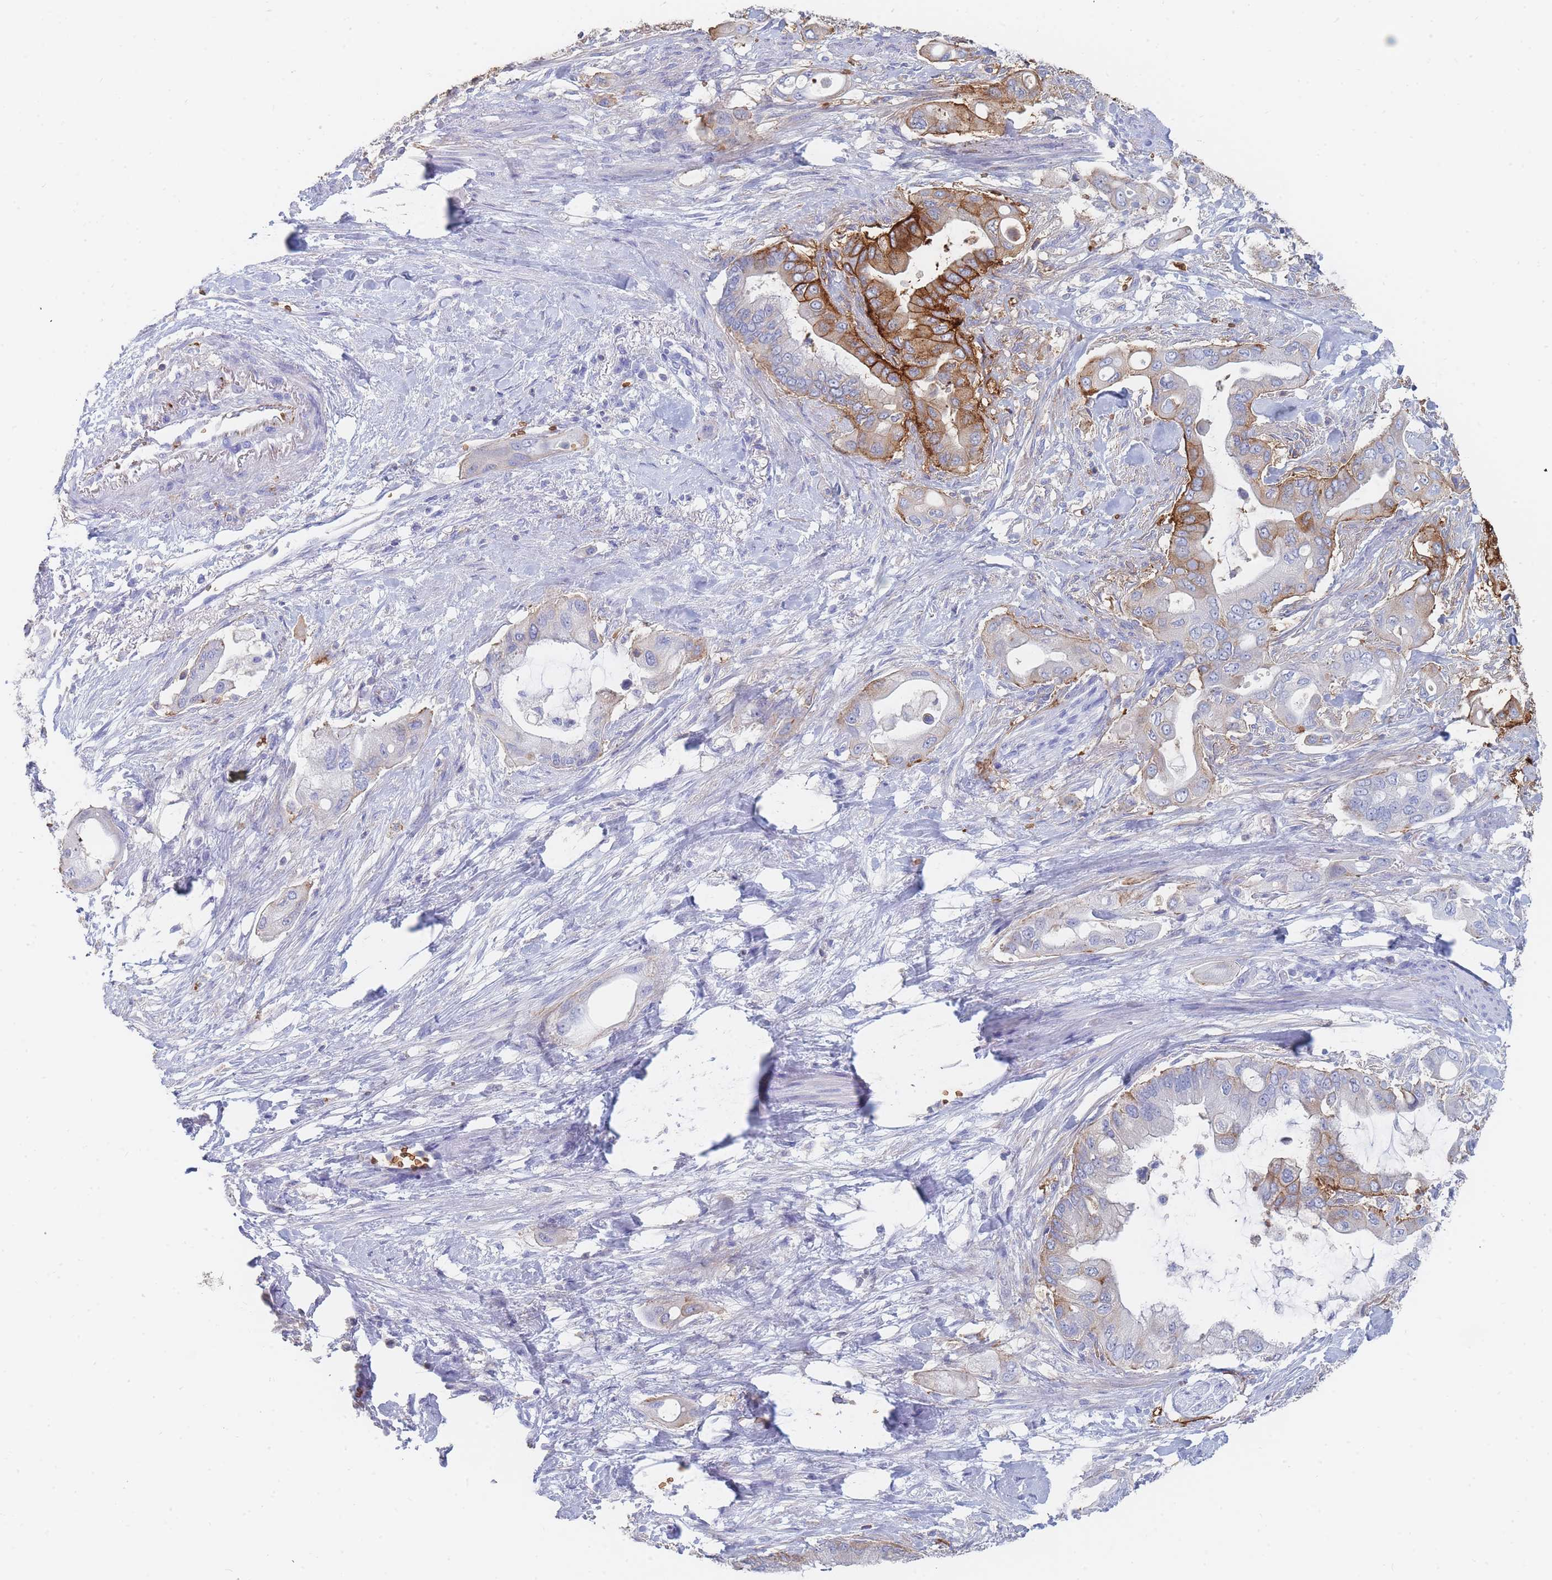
{"staining": {"intensity": "strong", "quantity": "25%-75%", "location": "cytoplasmic/membranous"}, "tissue": "pancreatic cancer", "cell_type": "Tumor cells", "image_type": "cancer", "snomed": [{"axis": "morphology", "description": "Adenocarcinoma, NOS"}, {"axis": "topography", "description": "Pancreas"}], "caption": "High-magnification brightfield microscopy of pancreatic cancer (adenocarcinoma) stained with DAB (3,3'-diaminobenzidine) (brown) and counterstained with hematoxylin (blue). tumor cells exhibit strong cytoplasmic/membranous expression is appreciated in approximately25%-75% of cells.", "gene": "SLC2A1", "patient": {"sex": "male", "age": 57}}